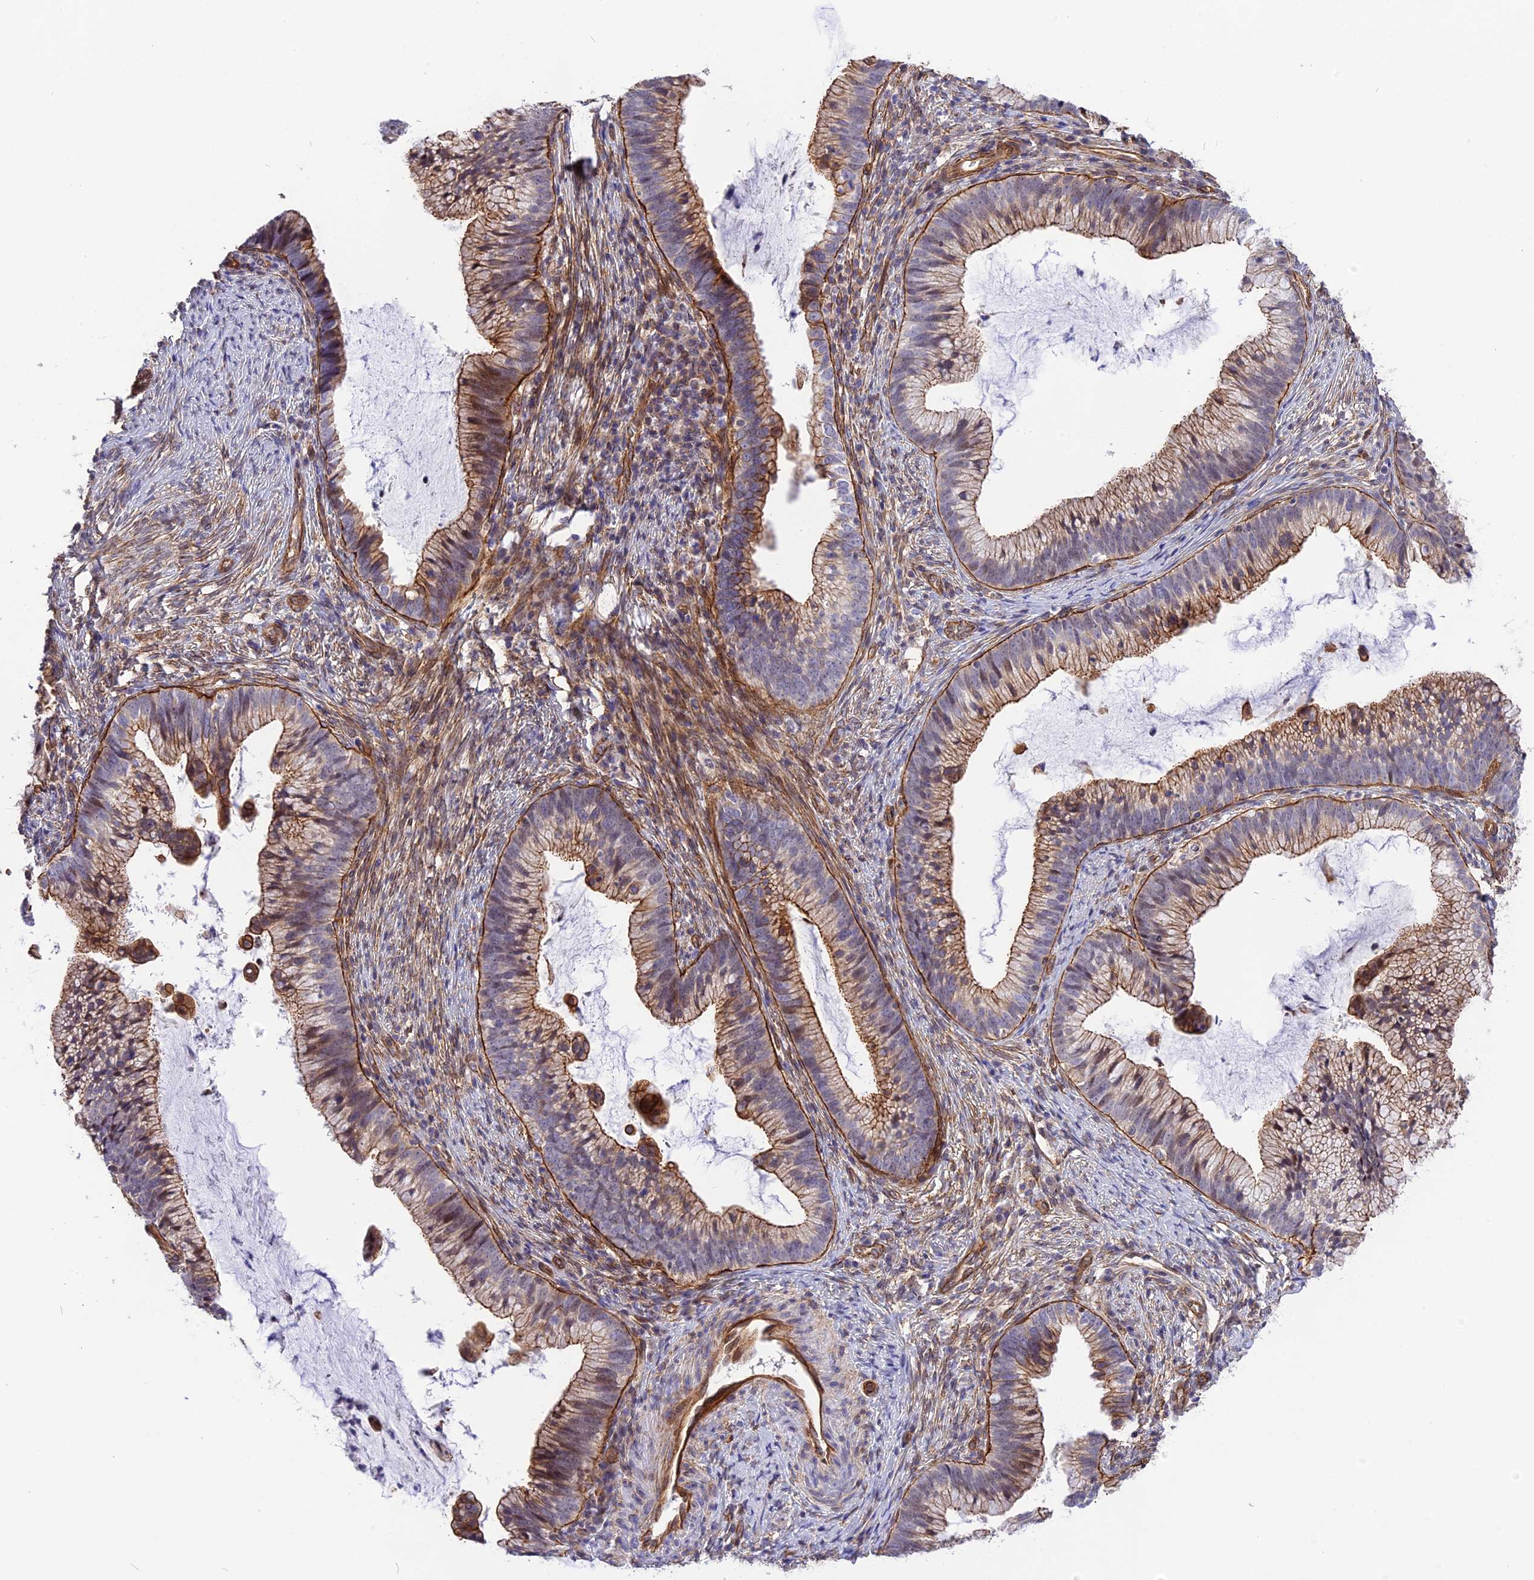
{"staining": {"intensity": "moderate", "quantity": ">75%", "location": "cytoplasmic/membranous,nuclear"}, "tissue": "cervical cancer", "cell_type": "Tumor cells", "image_type": "cancer", "snomed": [{"axis": "morphology", "description": "Adenocarcinoma, NOS"}, {"axis": "topography", "description": "Cervix"}], "caption": "Protein staining of cervical adenocarcinoma tissue demonstrates moderate cytoplasmic/membranous and nuclear staining in about >75% of tumor cells. The protein of interest is stained brown, and the nuclei are stained in blue (DAB IHC with brightfield microscopy, high magnification).", "gene": "R3HDM4", "patient": {"sex": "female", "age": 36}}